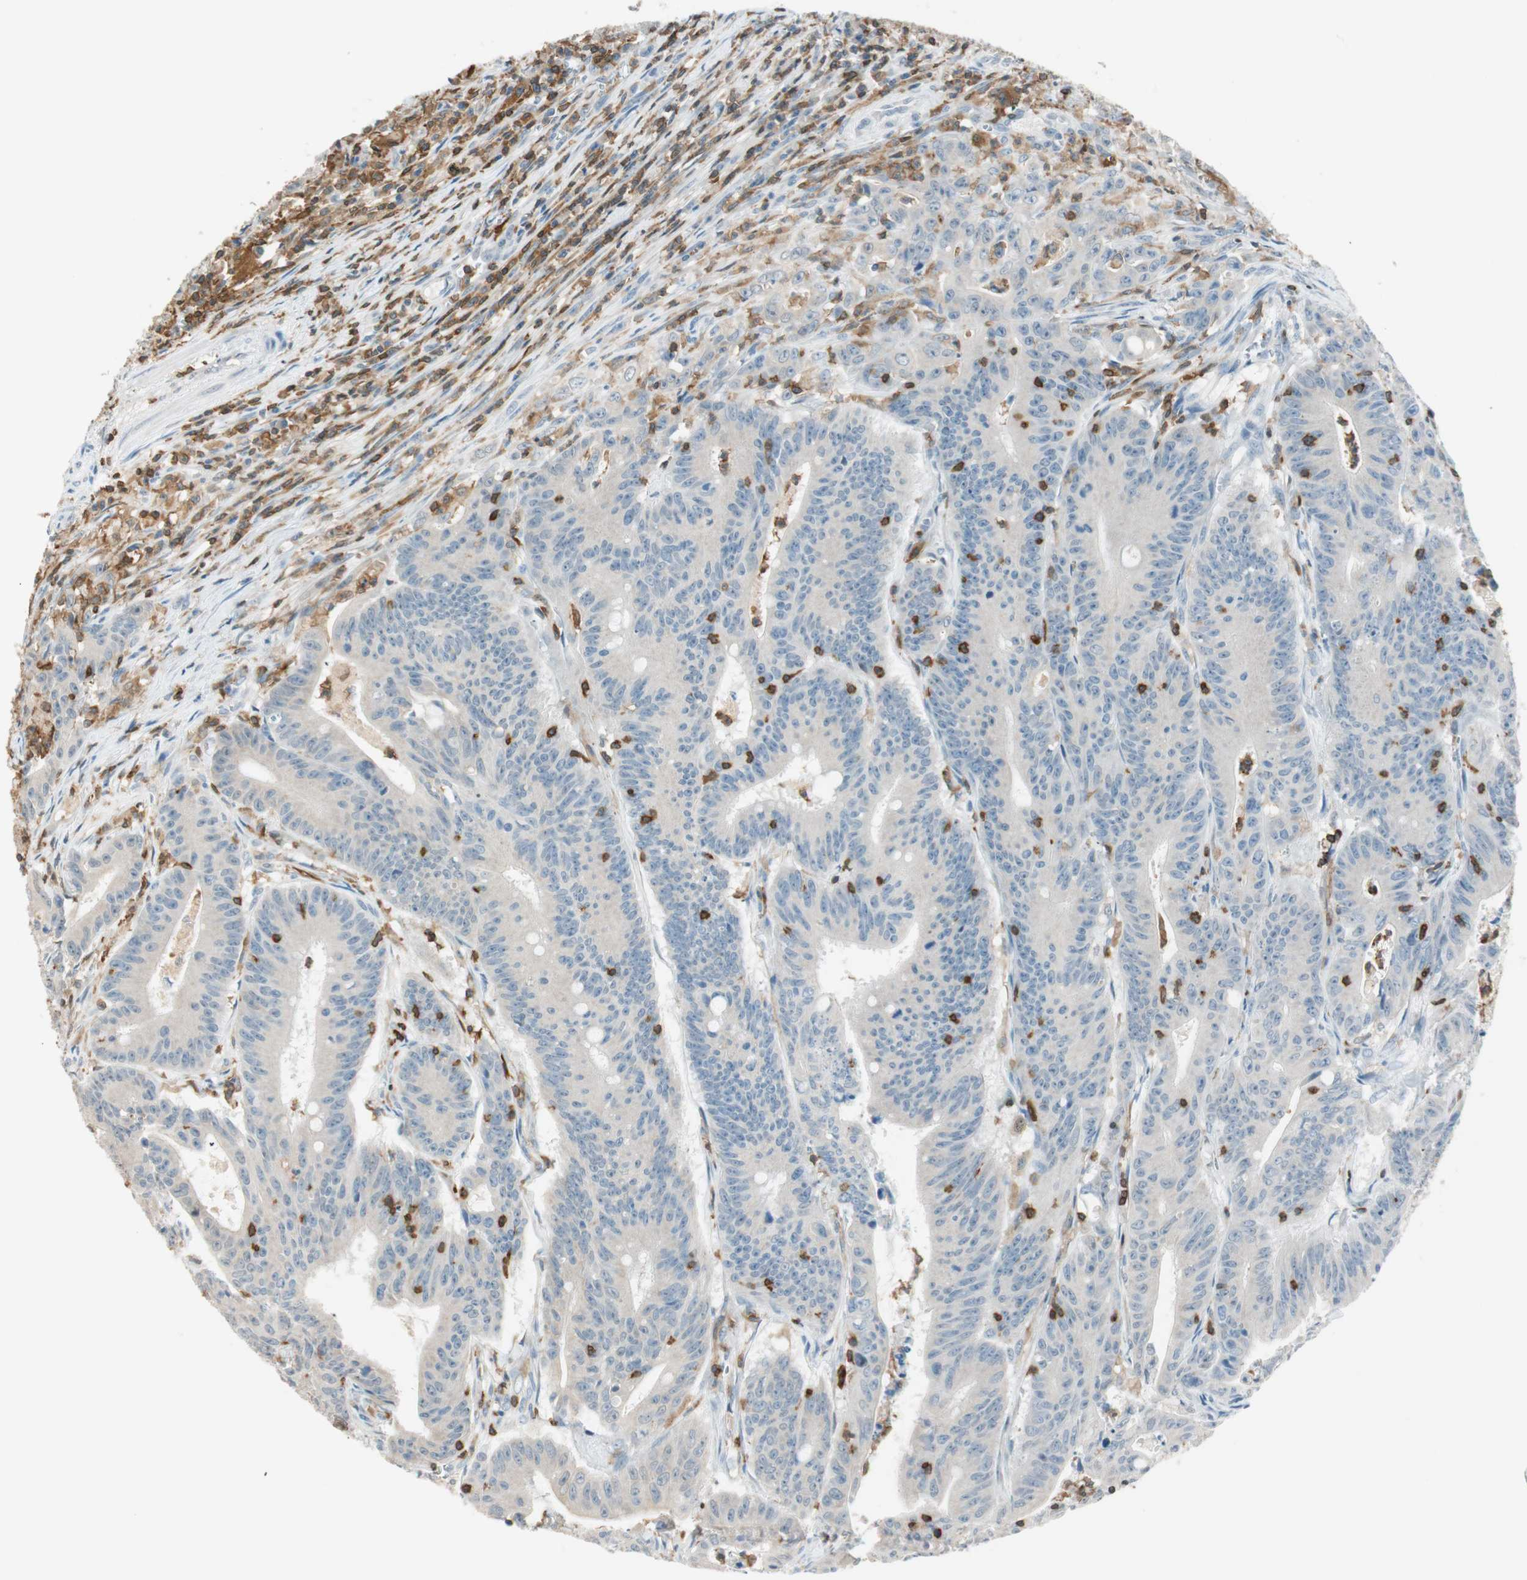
{"staining": {"intensity": "negative", "quantity": "none", "location": "none"}, "tissue": "colorectal cancer", "cell_type": "Tumor cells", "image_type": "cancer", "snomed": [{"axis": "morphology", "description": "Adenocarcinoma, NOS"}, {"axis": "topography", "description": "Colon"}], "caption": "An immunohistochemistry (IHC) photomicrograph of colorectal cancer is shown. There is no staining in tumor cells of colorectal cancer.", "gene": "HPGD", "patient": {"sex": "male", "age": 45}}